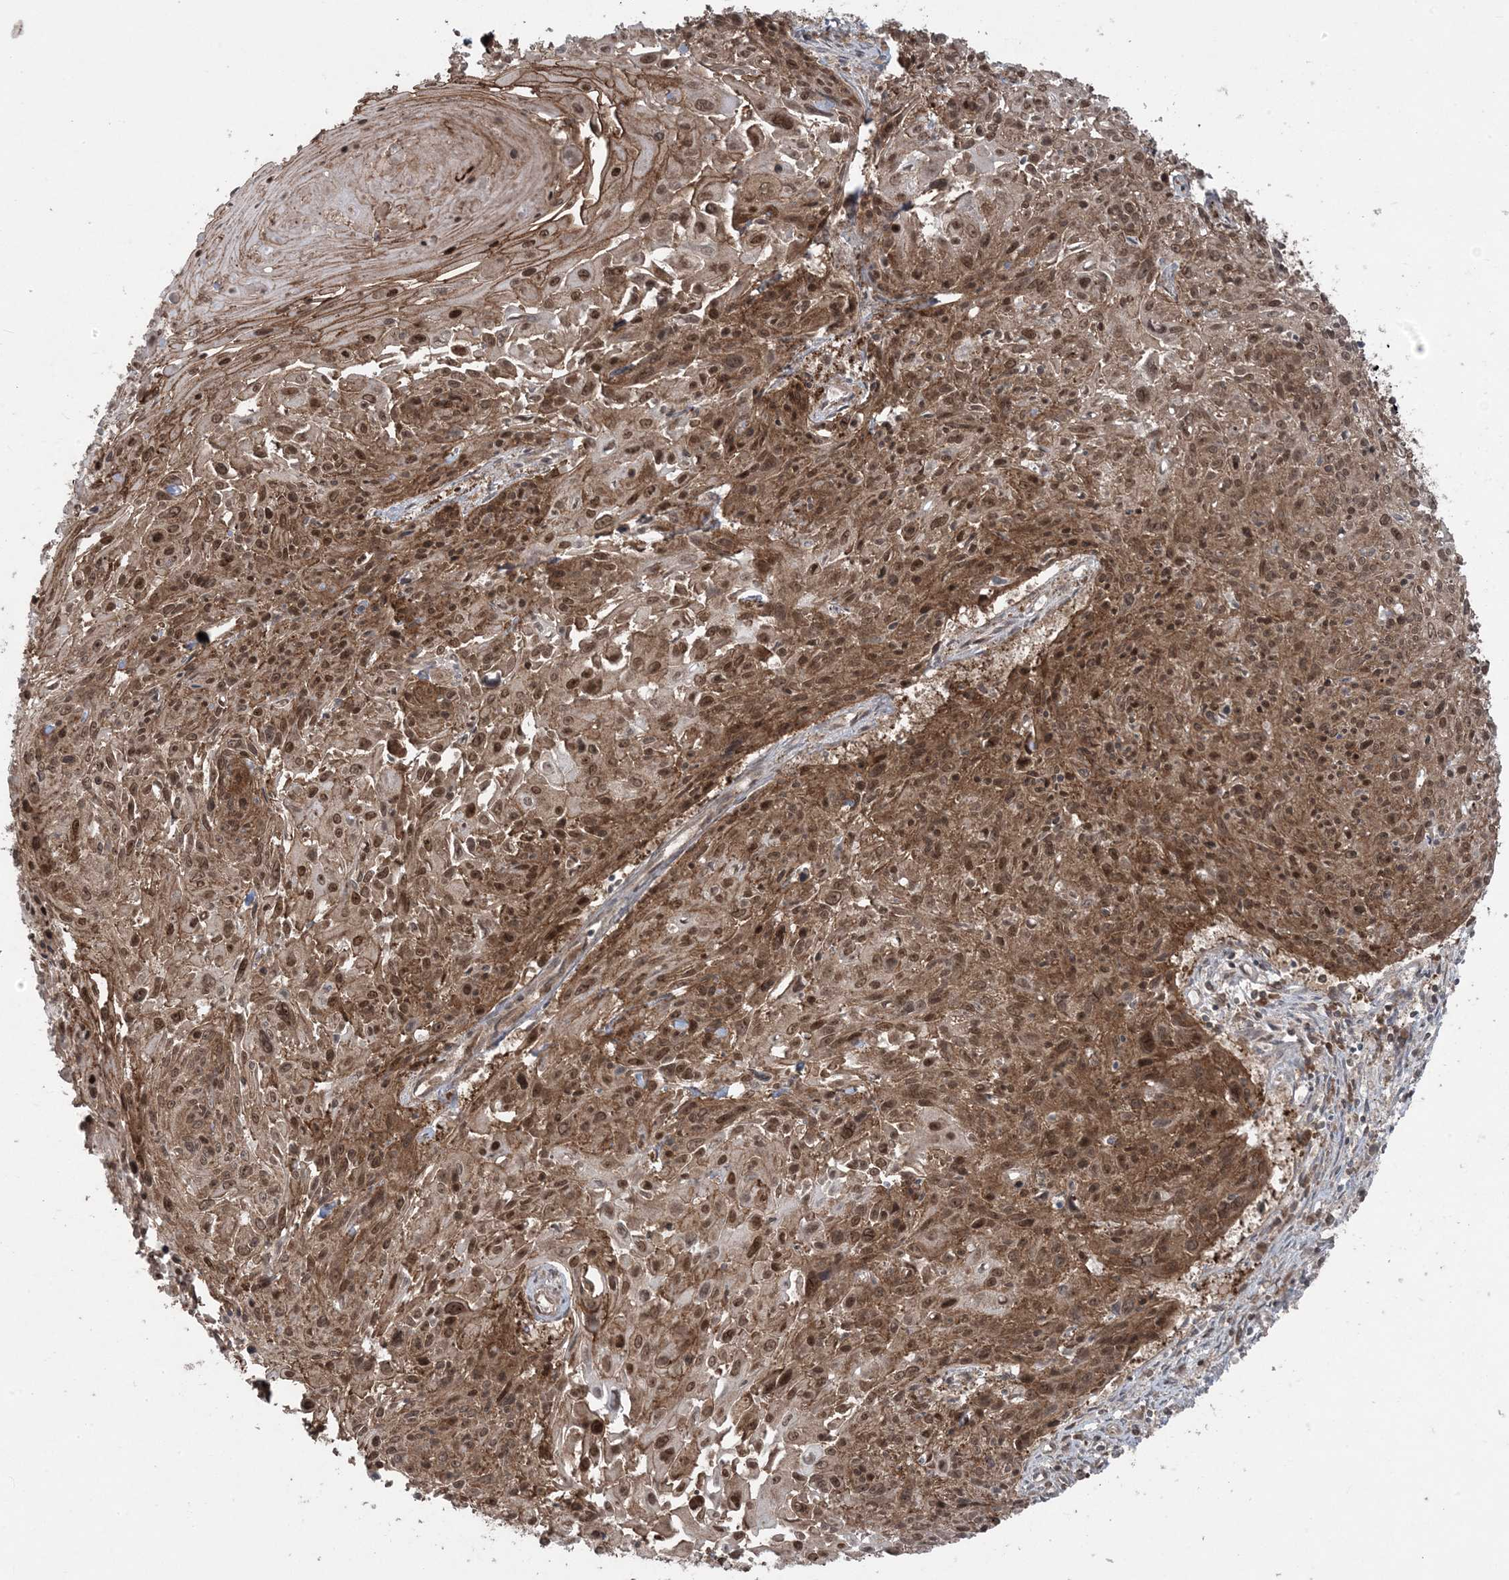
{"staining": {"intensity": "moderate", "quantity": ">75%", "location": "cytoplasmic/membranous,nuclear"}, "tissue": "cervical cancer", "cell_type": "Tumor cells", "image_type": "cancer", "snomed": [{"axis": "morphology", "description": "Squamous cell carcinoma, NOS"}, {"axis": "topography", "description": "Cervix"}], "caption": "IHC micrograph of squamous cell carcinoma (cervical) stained for a protein (brown), which exhibits medium levels of moderate cytoplasmic/membranous and nuclear staining in about >75% of tumor cells.", "gene": "DDX19B", "patient": {"sex": "female", "age": 51}}